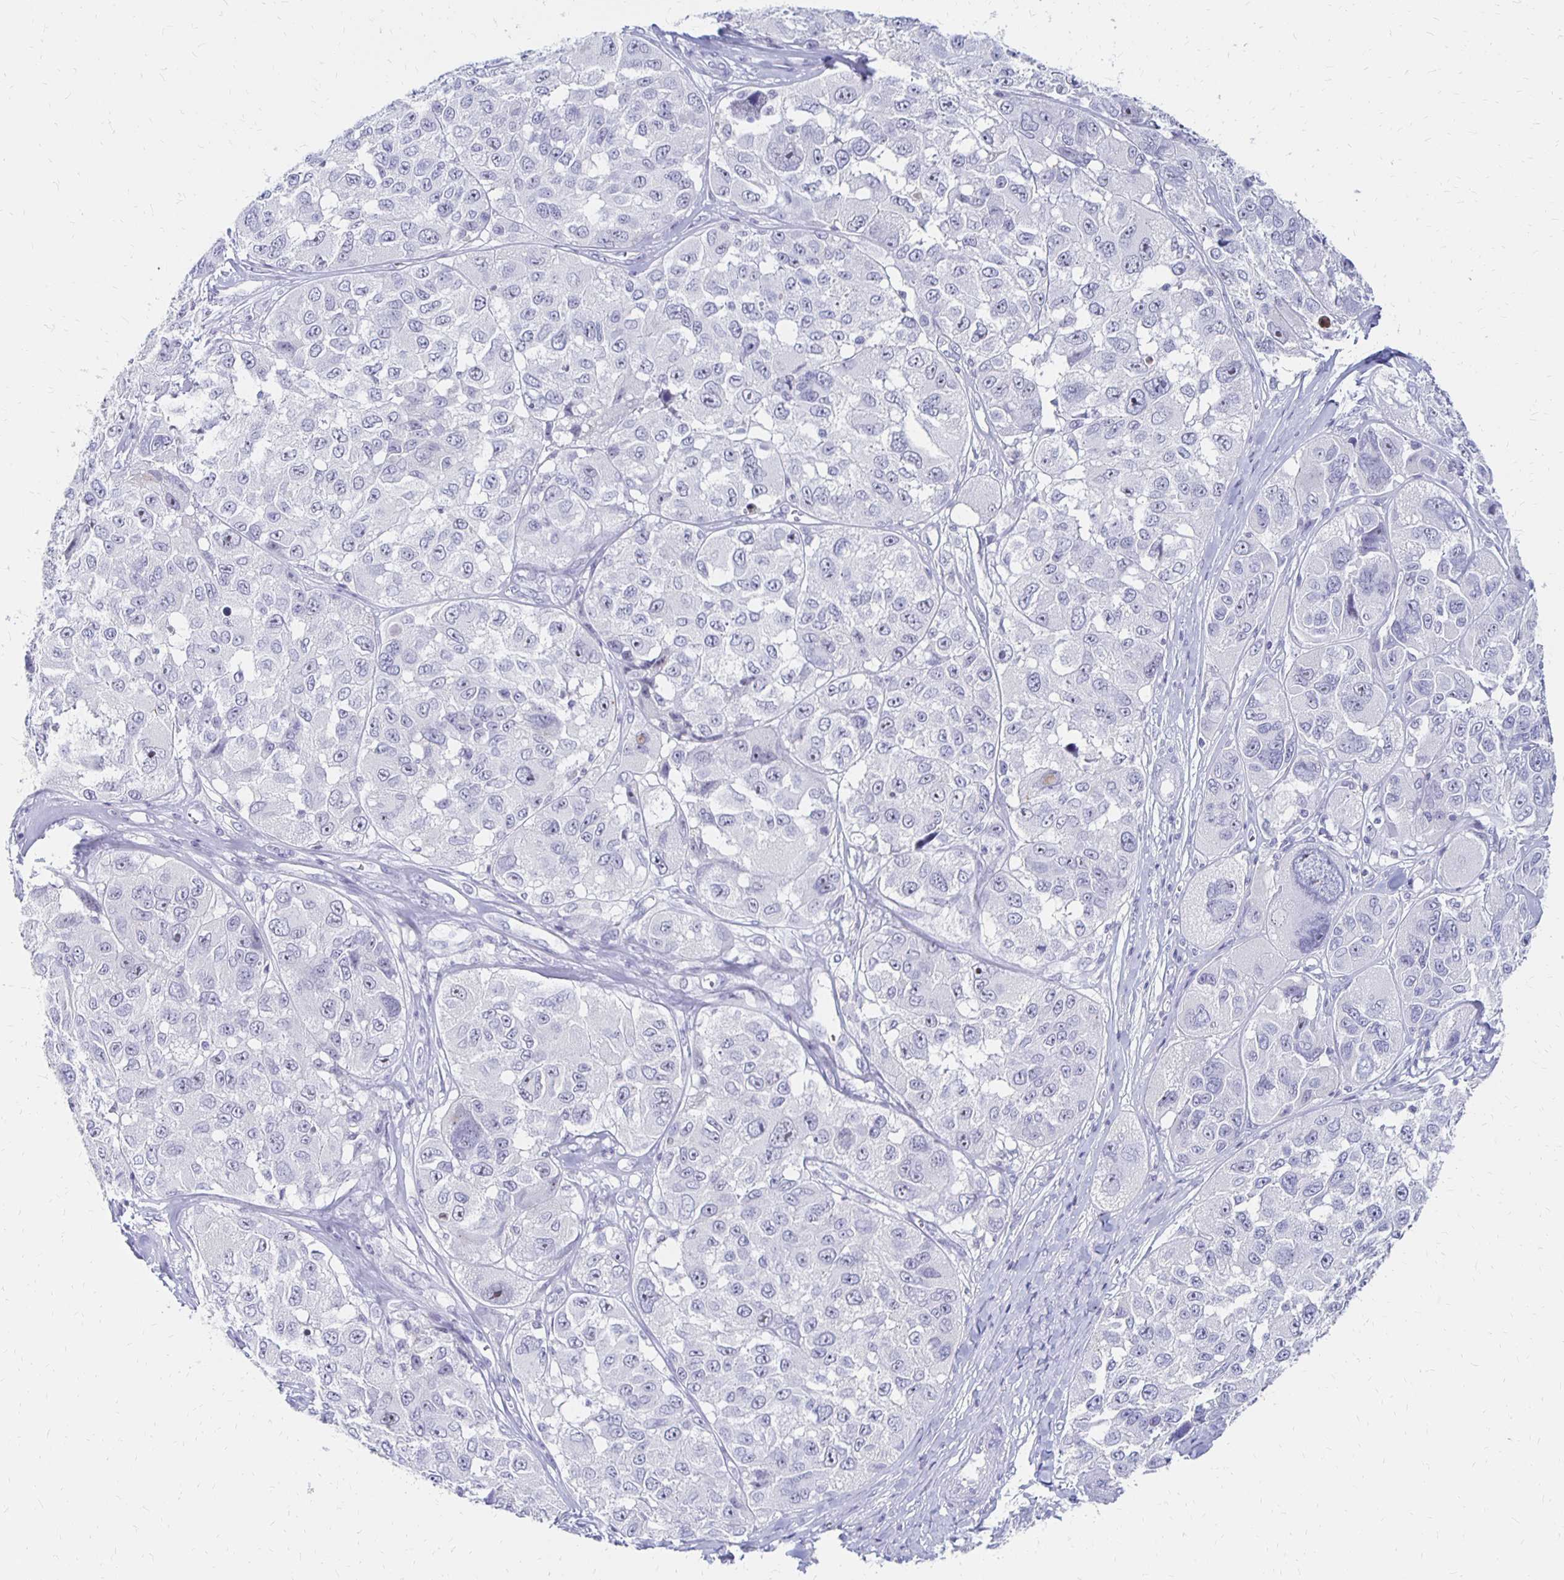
{"staining": {"intensity": "negative", "quantity": "none", "location": "none"}, "tissue": "melanoma", "cell_type": "Tumor cells", "image_type": "cancer", "snomed": [{"axis": "morphology", "description": "Malignant melanoma, NOS"}, {"axis": "topography", "description": "Skin"}], "caption": "Micrograph shows no significant protein staining in tumor cells of malignant melanoma.", "gene": "SYT2", "patient": {"sex": "female", "age": 66}}